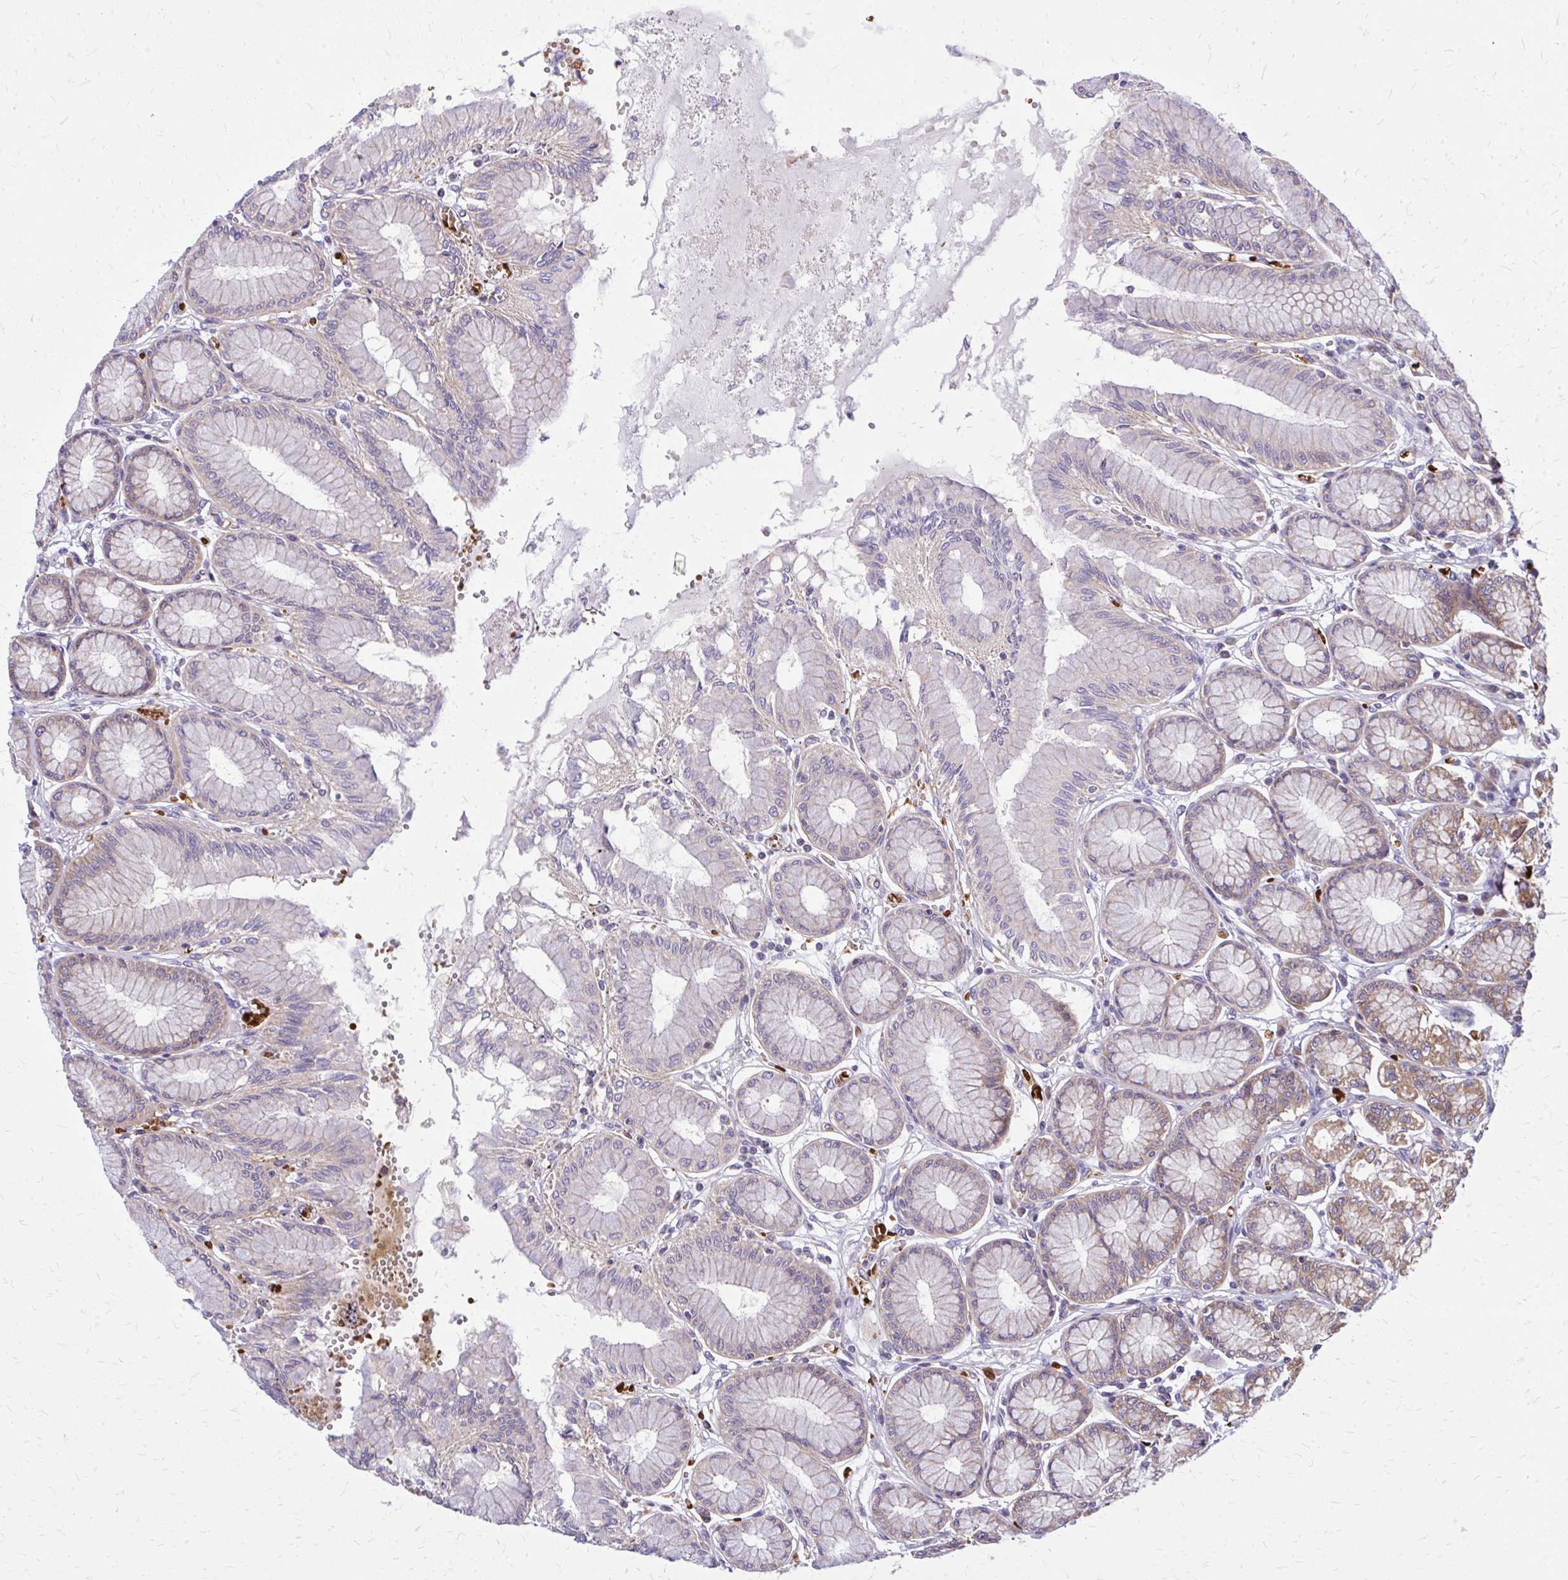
{"staining": {"intensity": "moderate", "quantity": "25%-75%", "location": "cytoplasmic/membranous"}, "tissue": "stomach", "cell_type": "Glandular cells", "image_type": "normal", "snomed": [{"axis": "morphology", "description": "Normal tissue, NOS"}, {"axis": "topography", "description": "Stomach"}, {"axis": "topography", "description": "Stomach, lower"}], "caption": "Immunohistochemistry micrograph of normal human stomach stained for a protein (brown), which exhibits medium levels of moderate cytoplasmic/membranous positivity in approximately 25%-75% of glandular cells.", "gene": "PDK4", "patient": {"sex": "male", "age": 76}}